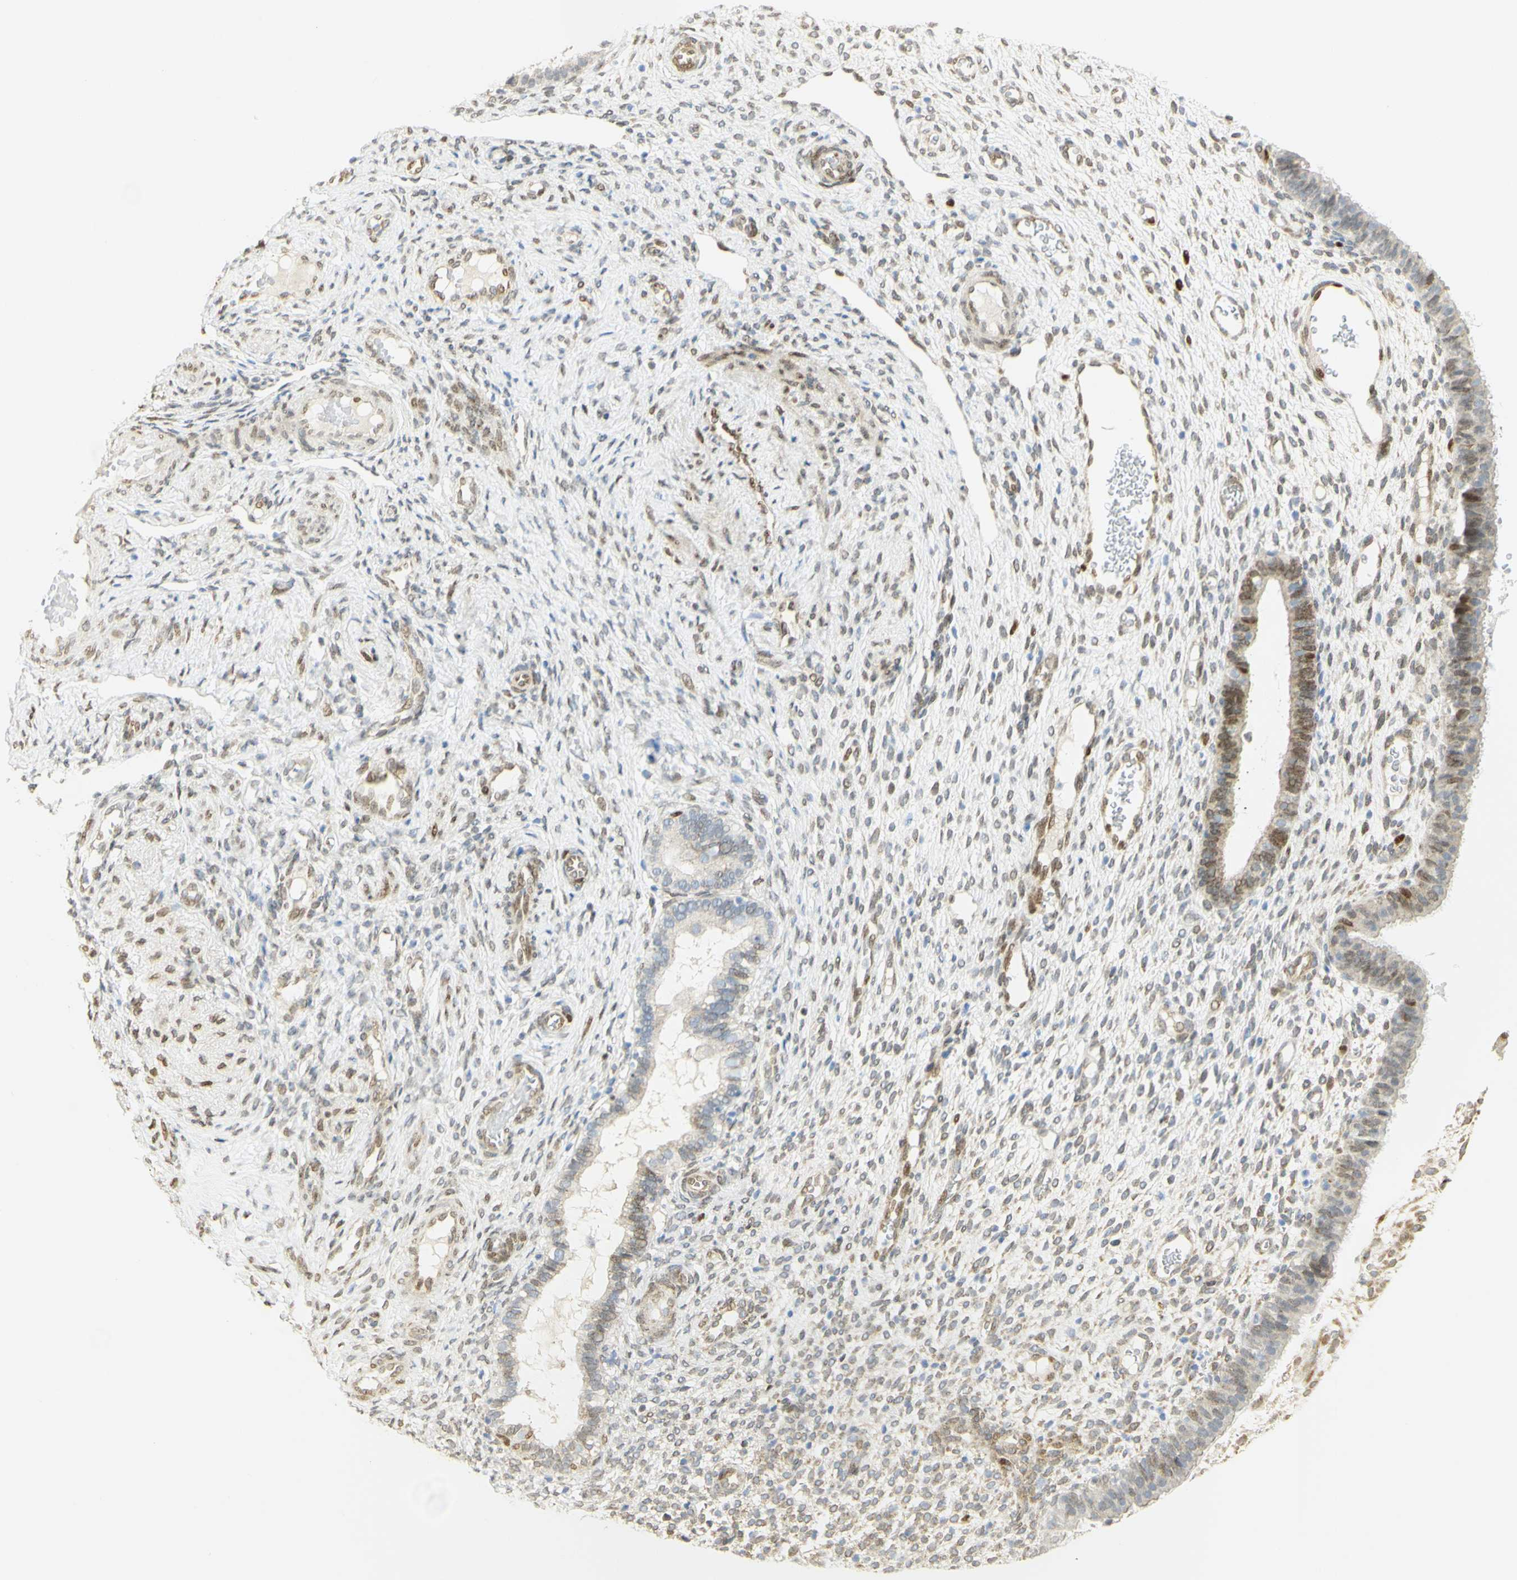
{"staining": {"intensity": "weak", "quantity": "<25%", "location": "nuclear"}, "tissue": "endometrium", "cell_type": "Cells in endometrial stroma", "image_type": "normal", "snomed": [{"axis": "morphology", "description": "Normal tissue, NOS"}, {"axis": "topography", "description": "Endometrium"}], "caption": "The photomicrograph shows no staining of cells in endometrial stroma in normal endometrium.", "gene": "E2F1", "patient": {"sex": "female", "age": 61}}